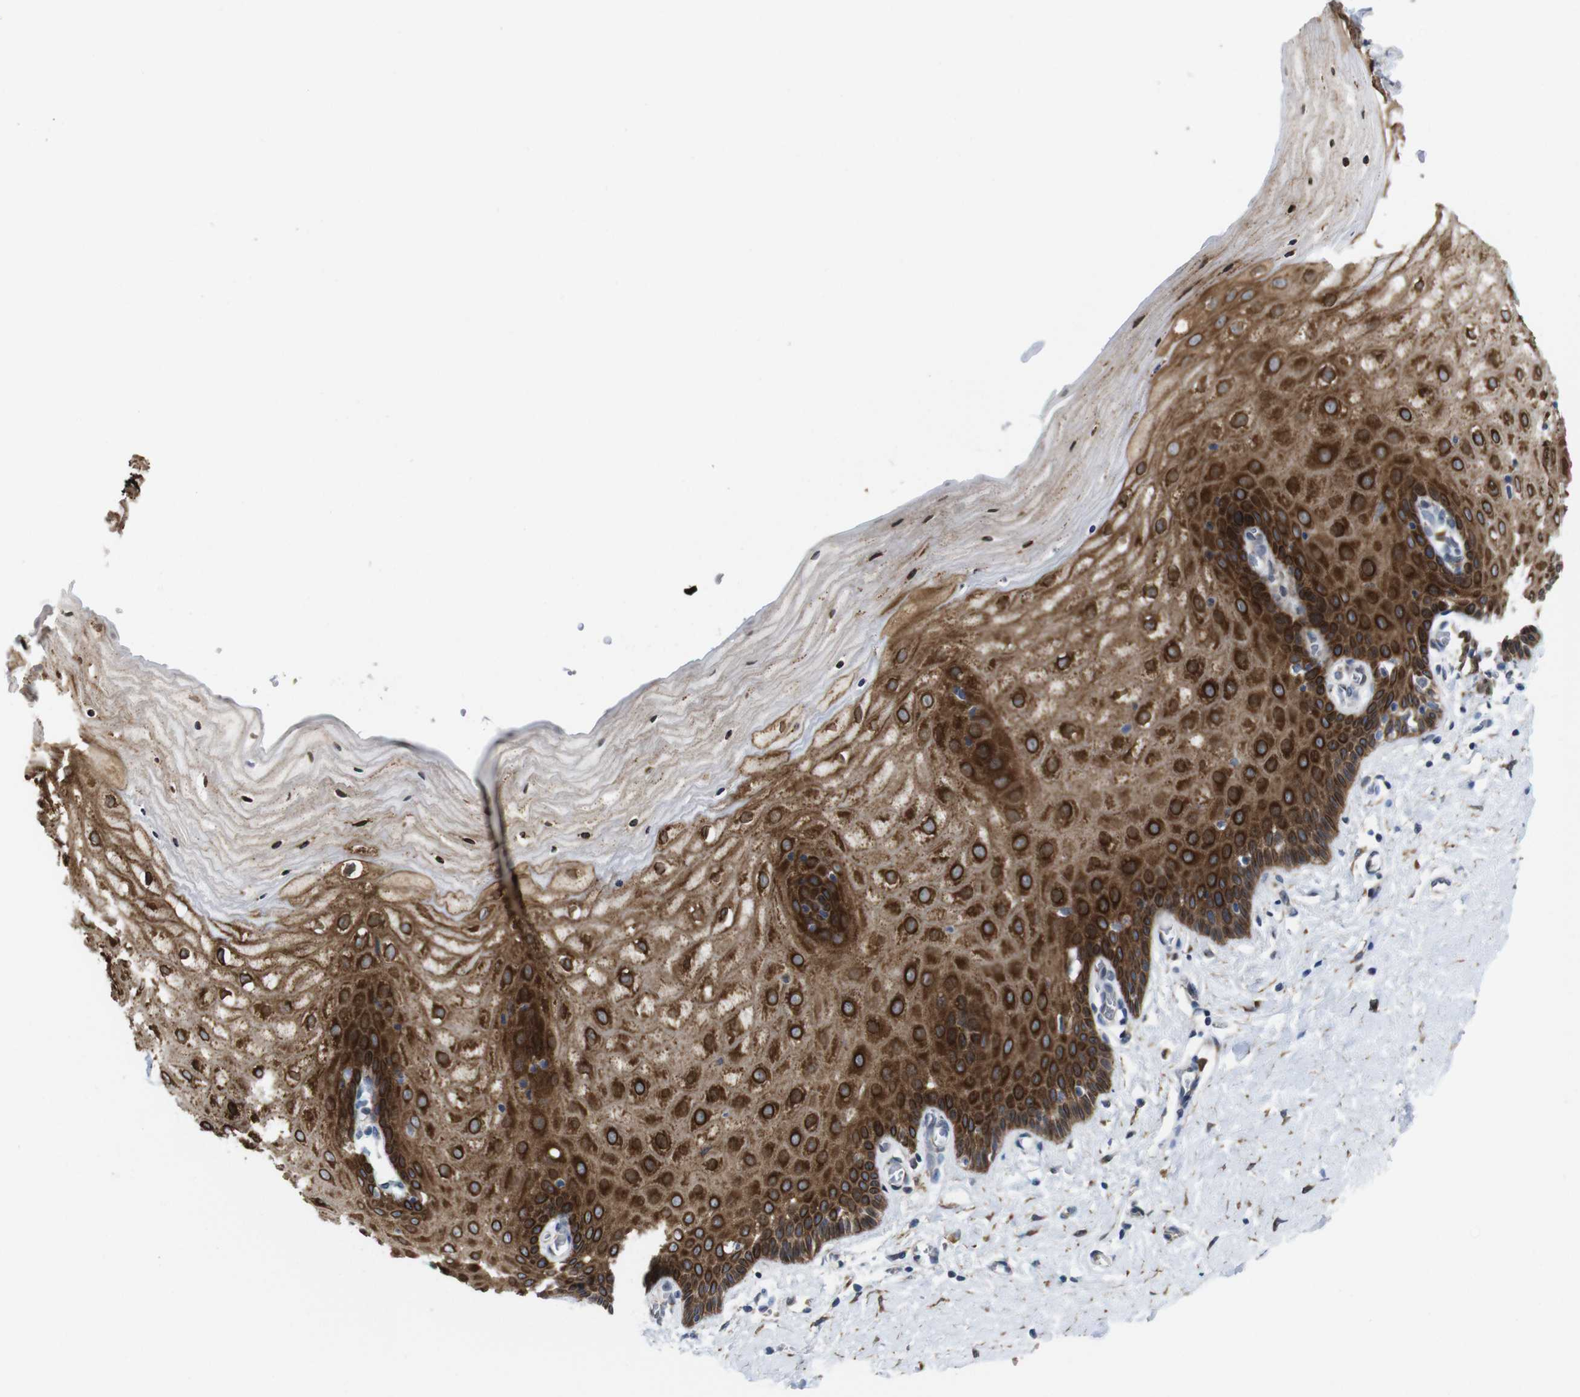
{"staining": {"intensity": "strong", "quantity": ">75%", "location": "cytoplasmic/membranous"}, "tissue": "cervix", "cell_type": "Glandular cells", "image_type": "normal", "snomed": [{"axis": "morphology", "description": "Normal tissue, NOS"}, {"axis": "topography", "description": "Cervix"}], "caption": "Immunohistochemical staining of unremarkable cervix demonstrates high levels of strong cytoplasmic/membranous staining in about >75% of glandular cells.", "gene": "EFCAB14", "patient": {"sex": "female", "age": 55}}